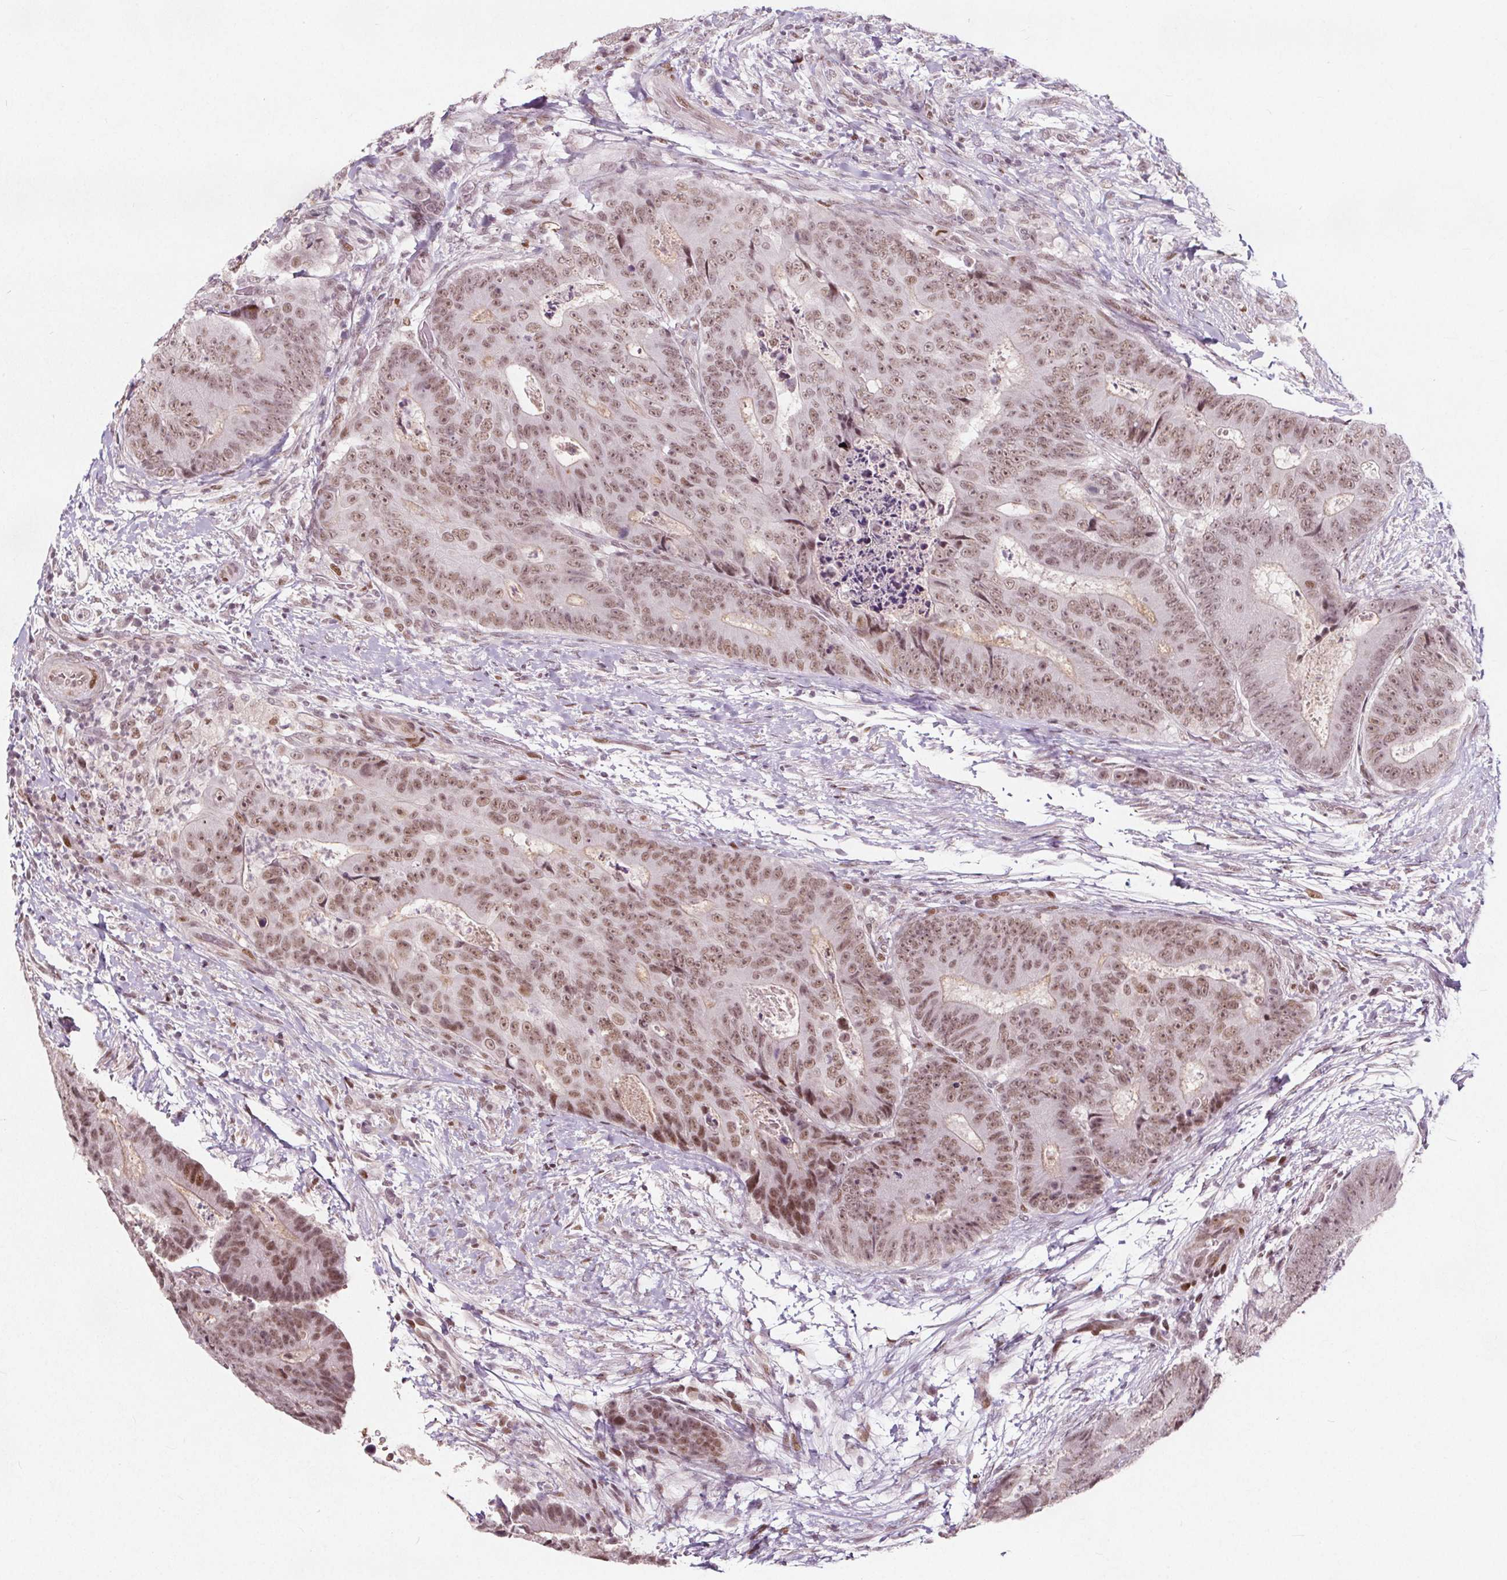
{"staining": {"intensity": "moderate", "quantity": ">75%", "location": "nuclear"}, "tissue": "colorectal cancer", "cell_type": "Tumor cells", "image_type": "cancer", "snomed": [{"axis": "morphology", "description": "Adenocarcinoma, NOS"}, {"axis": "topography", "description": "Colon"}], "caption": "Immunohistochemistry (IHC) staining of colorectal adenocarcinoma, which demonstrates medium levels of moderate nuclear expression in about >75% of tumor cells indicating moderate nuclear protein positivity. The staining was performed using DAB (3,3'-diaminobenzidine) (brown) for protein detection and nuclei were counterstained in hematoxylin (blue).", "gene": "TAF6L", "patient": {"sex": "female", "age": 48}}